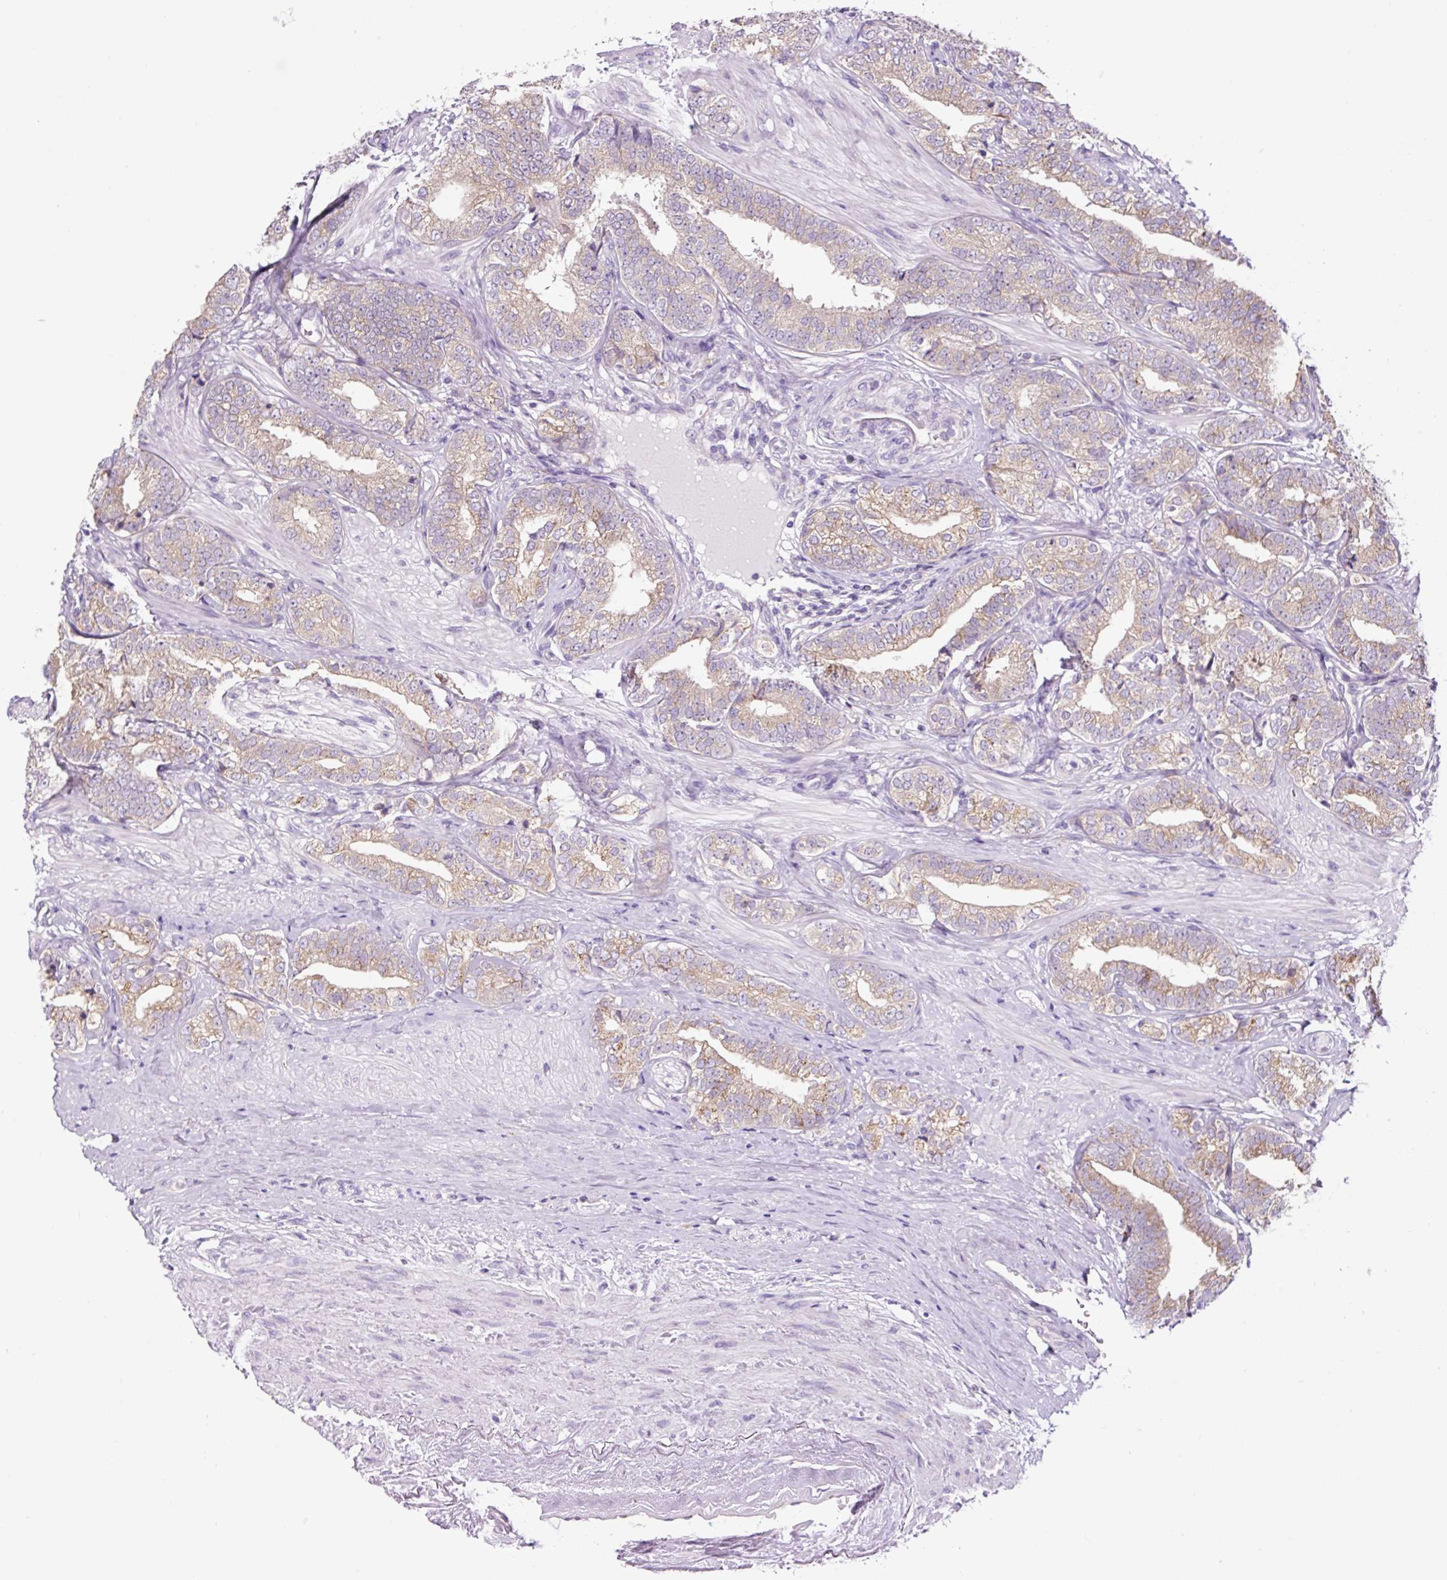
{"staining": {"intensity": "weak", "quantity": "25%-75%", "location": "cytoplasmic/membranous"}, "tissue": "prostate cancer", "cell_type": "Tumor cells", "image_type": "cancer", "snomed": [{"axis": "morphology", "description": "Adenocarcinoma, High grade"}, {"axis": "topography", "description": "Prostate"}], "caption": "Weak cytoplasmic/membranous positivity for a protein is seen in about 25%-75% of tumor cells of prostate cancer using IHC.", "gene": "GORASP1", "patient": {"sex": "male", "age": 72}}